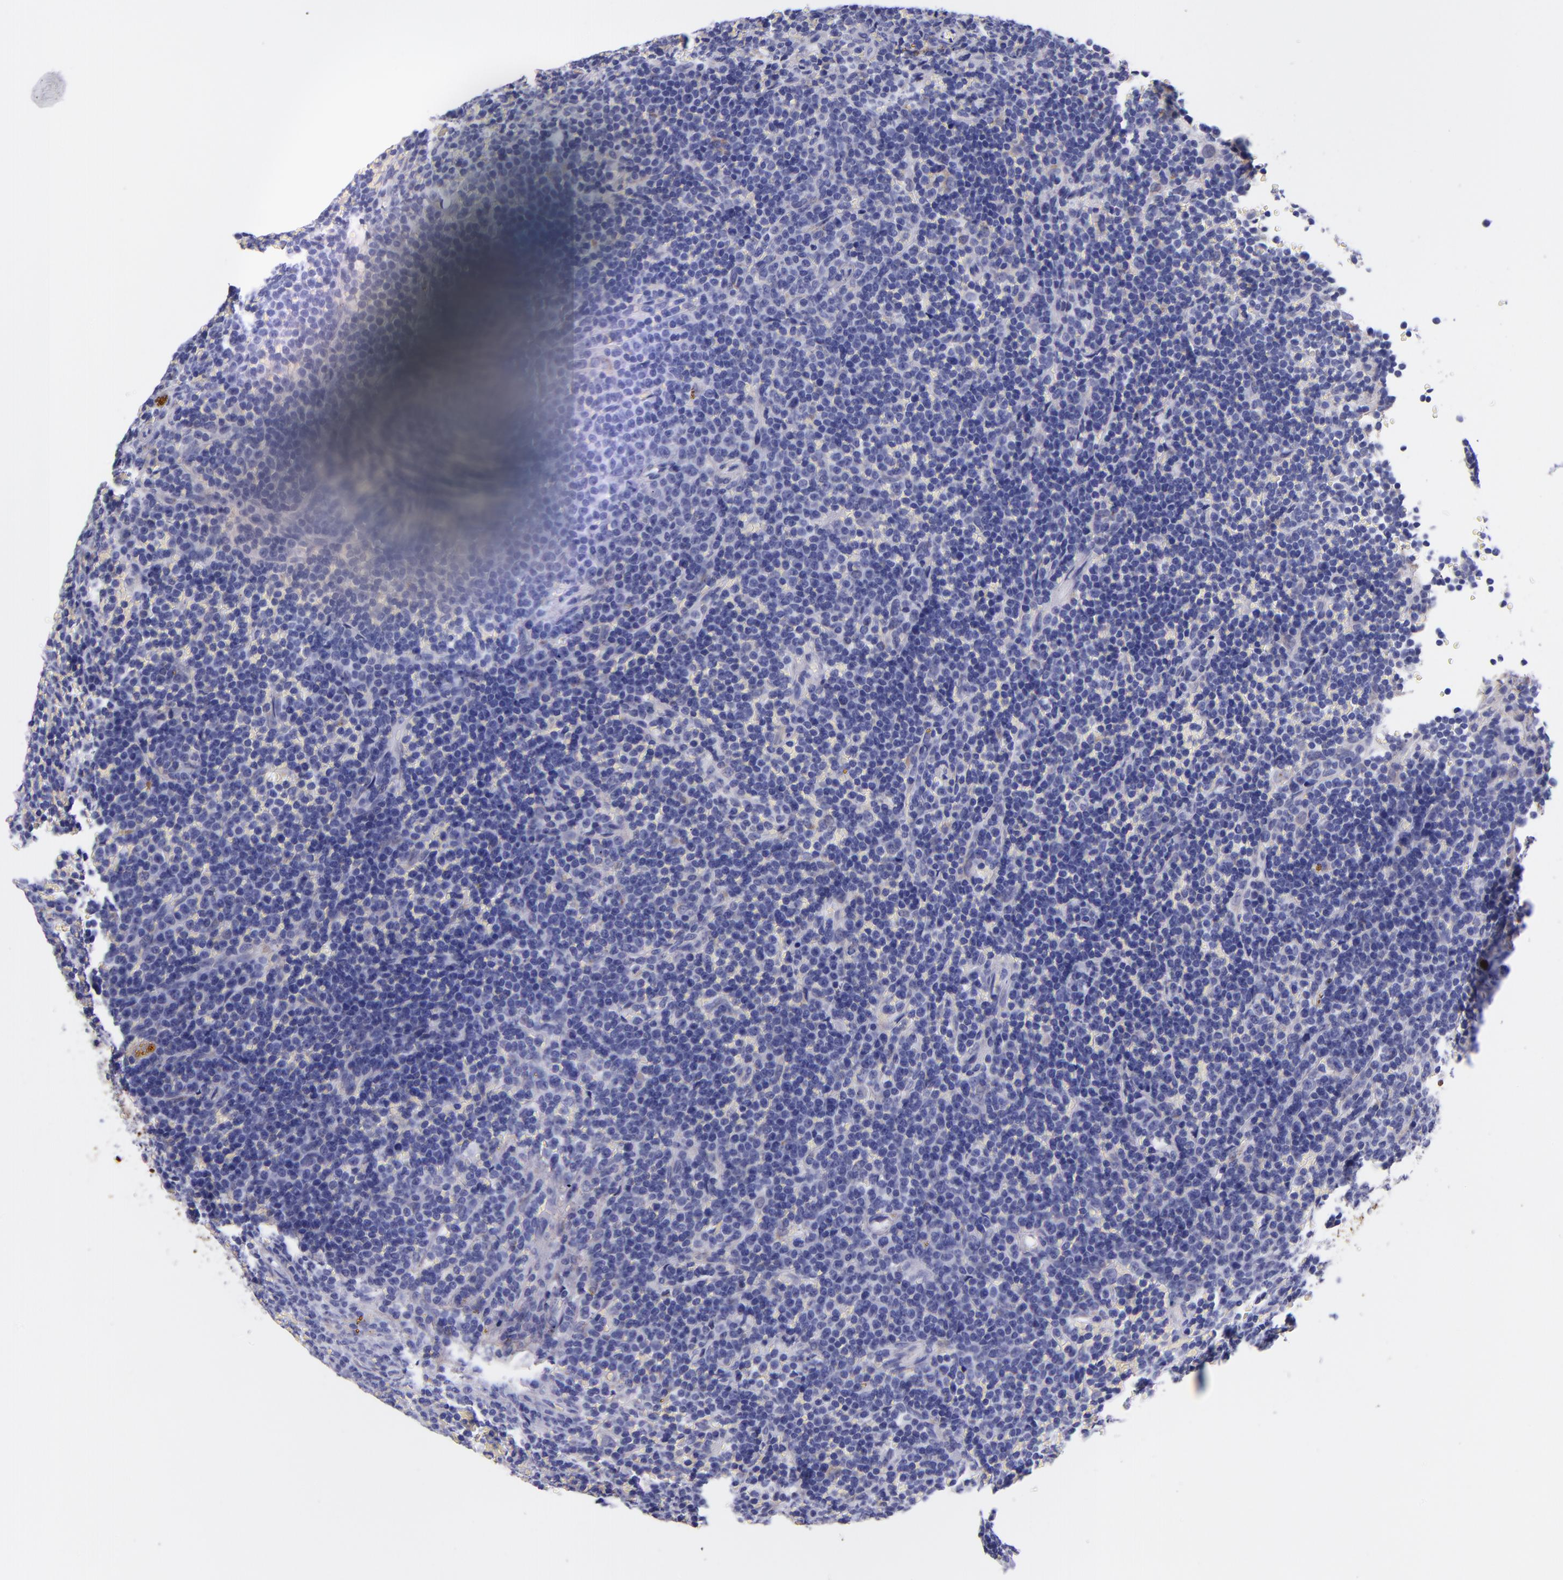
{"staining": {"intensity": "negative", "quantity": "none", "location": "none"}, "tissue": "lymphoma", "cell_type": "Tumor cells", "image_type": "cancer", "snomed": [{"axis": "morphology", "description": "Malignant lymphoma, non-Hodgkin's type, Low grade"}, {"axis": "topography", "description": "Spleen"}], "caption": "High magnification brightfield microscopy of malignant lymphoma, non-Hodgkin's type (low-grade) stained with DAB (brown) and counterstained with hematoxylin (blue): tumor cells show no significant expression.", "gene": "IVL", "patient": {"sex": "male", "age": 80}}